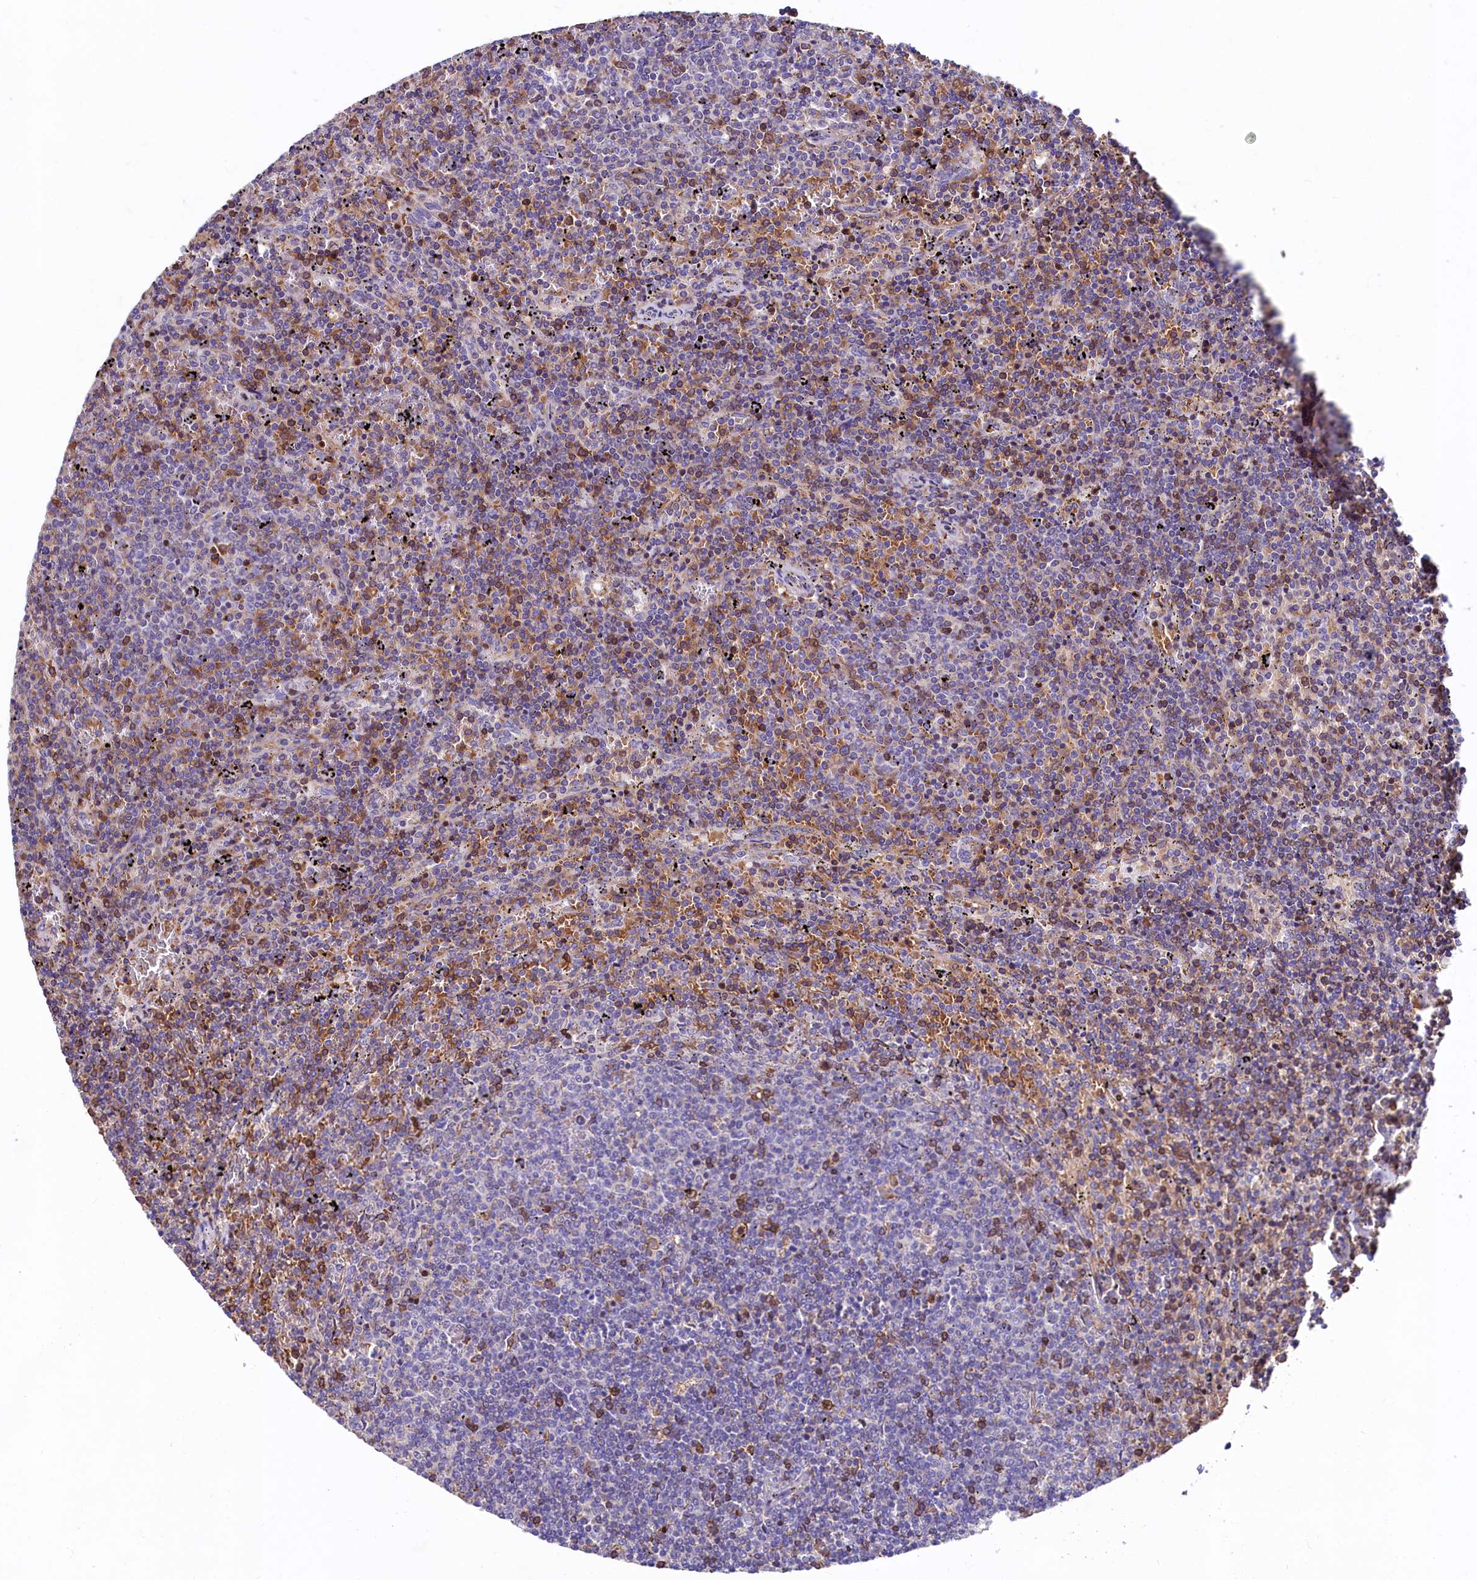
{"staining": {"intensity": "negative", "quantity": "none", "location": "none"}, "tissue": "lymphoma", "cell_type": "Tumor cells", "image_type": "cancer", "snomed": [{"axis": "morphology", "description": "Malignant lymphoma, non-Hodgkin's type, Low grade"}, {"axis": "topography", "description": "Spleen"}], "caption": "Immunohistochemical staining of human low-grade malignant lymphoma, non-Hodgkin's type demonstrates no significant expression in tumor cells.", "gene": "HPS6", "patient": {"sex": "female", "age": 50}}